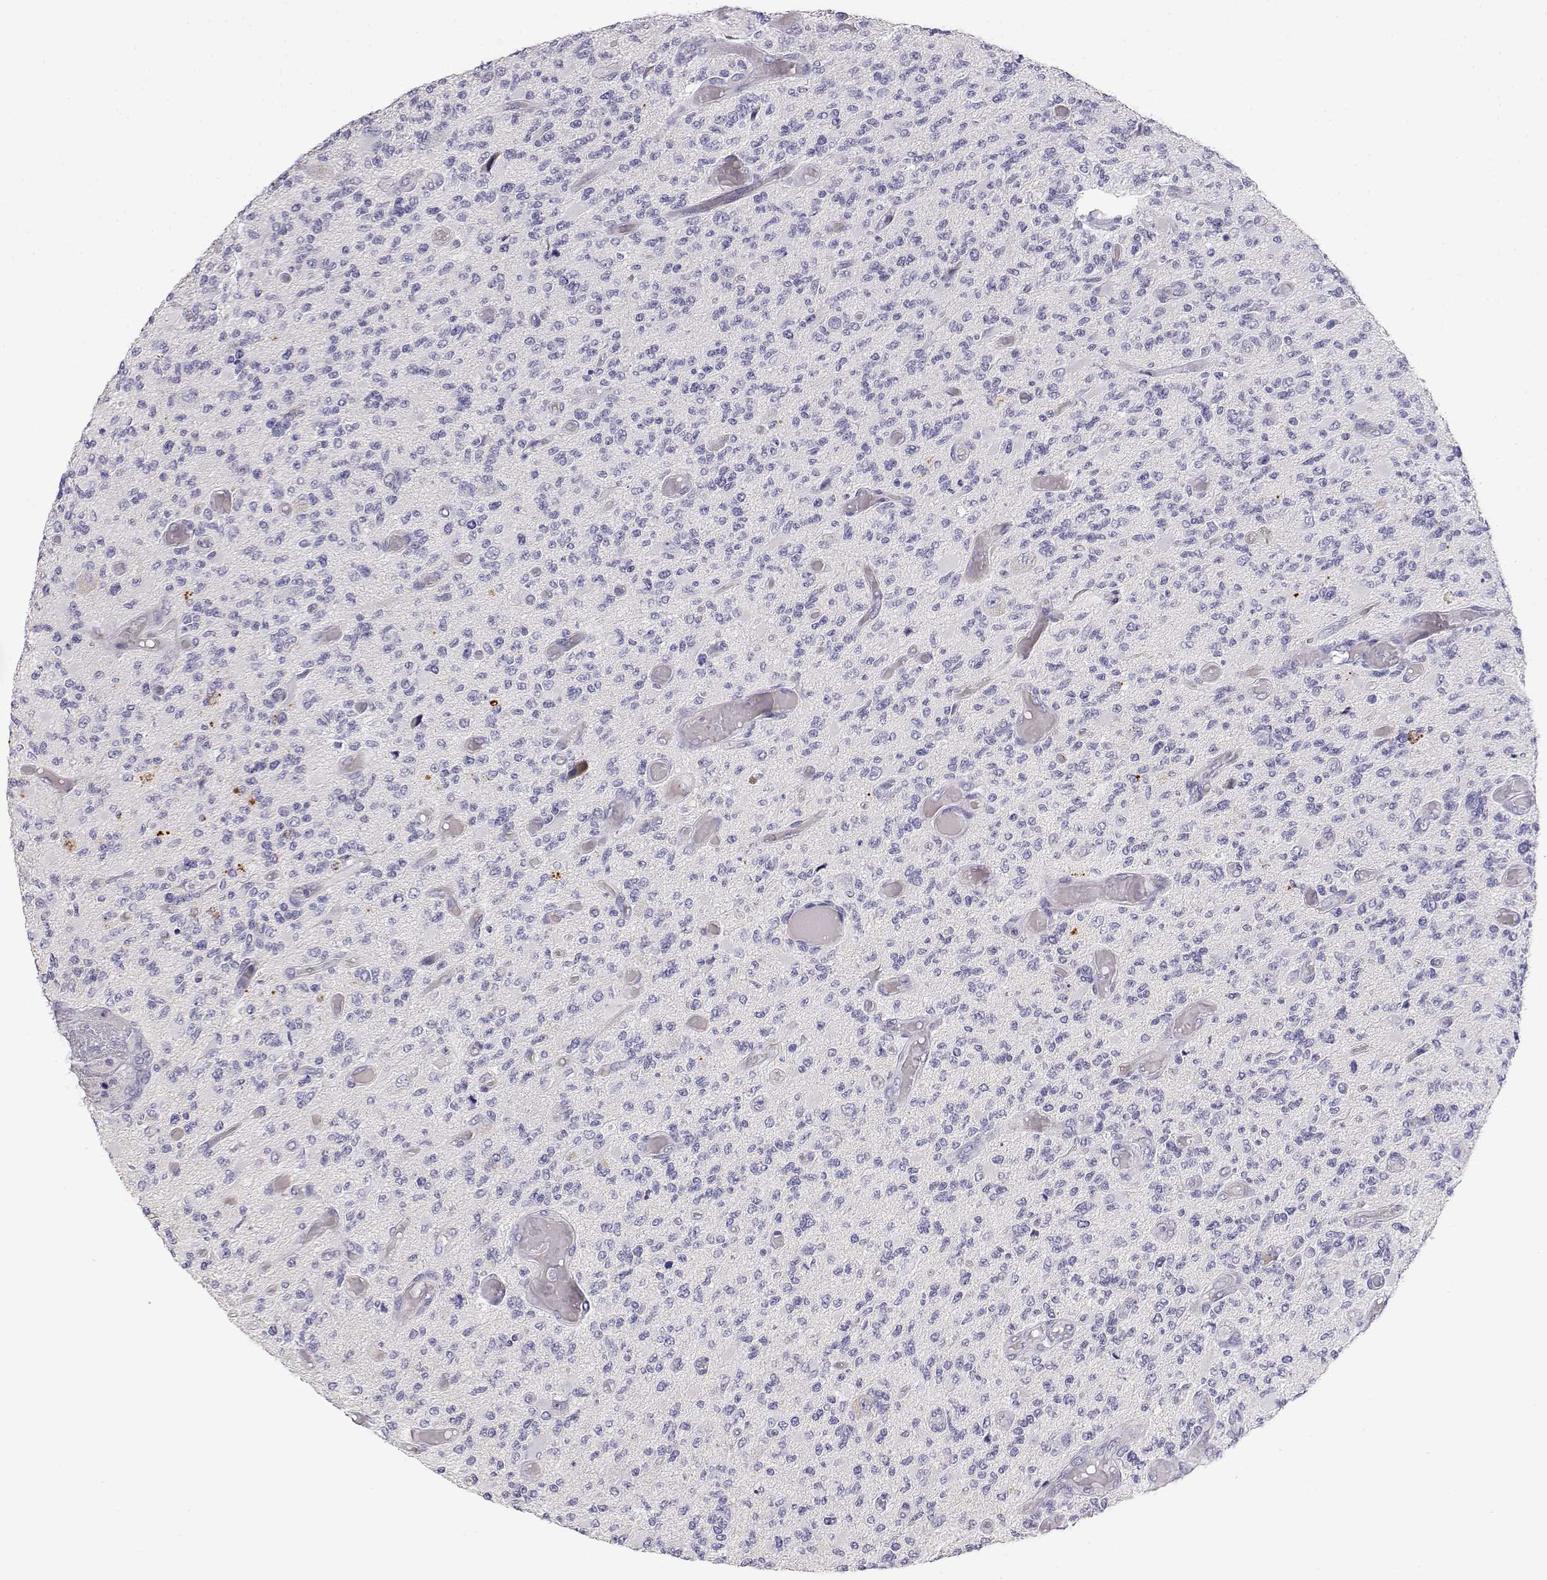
{"staining": {"intensity": "negative", "quantity": "none", "location": "none"}, "tissue": "glioma", "cell_type": "Tumor cells", "image_type": "cancer", "snomed": [{"axis": "morphology", "description": "Glioma, malignant, High grade"}, {"axis": "topography", "description": "Brain"}], "caption": "This is an immunohistochemistry image of malignant high-grade glioma. There is no positivity in tumor cells.", "gene": "CDHR1", "patient": {"sex": "female", "age": 63}}